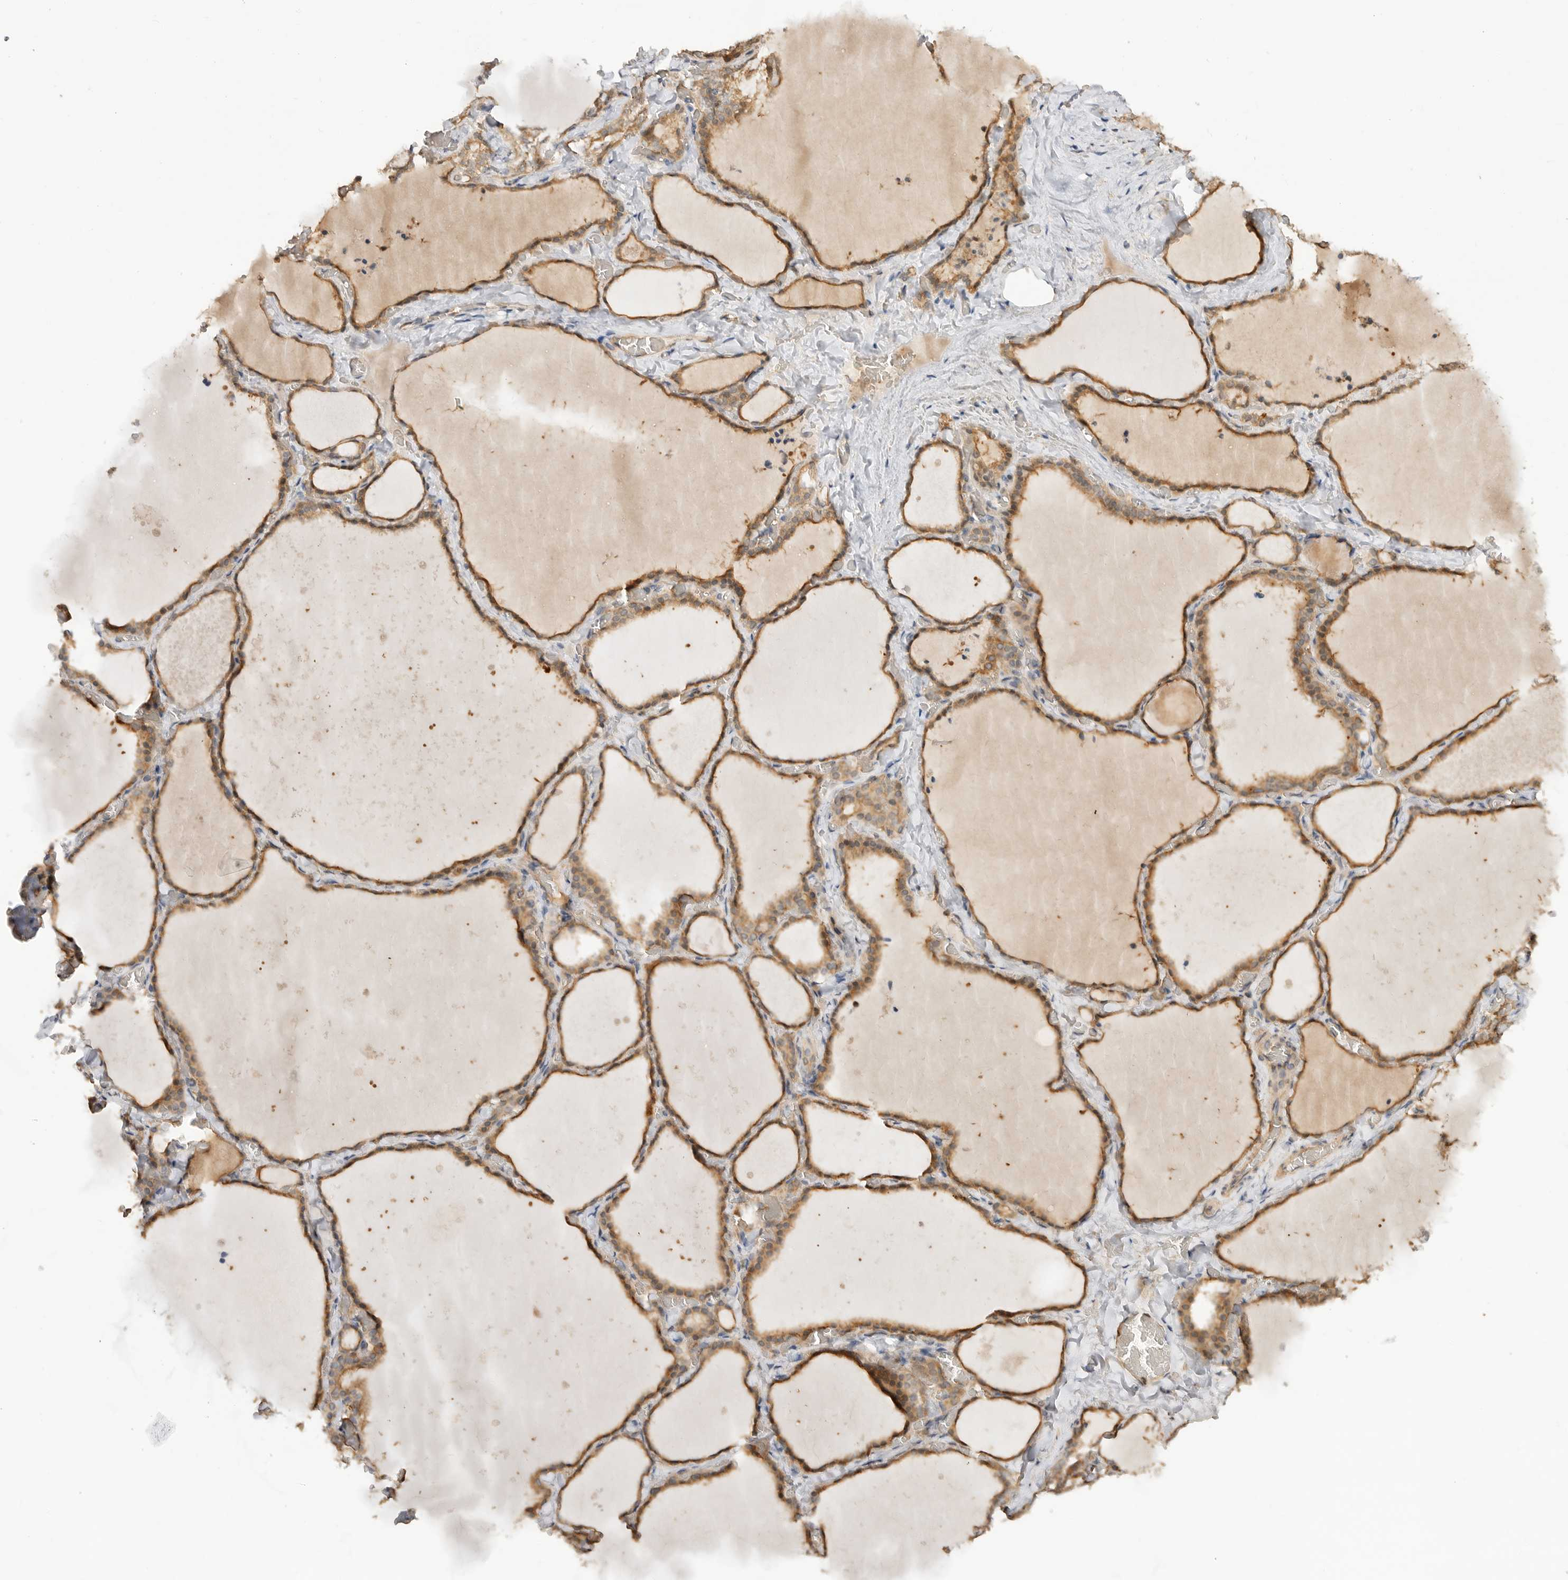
{"staining": {"intensity": "moderate", "quantity": ">75%", "location": "cytoplasmic/membranous"}, "tissue": "thyroid gland", "cell_type": "Glandular cells", "image_type": "normal", "snomed": [{"axis": "morphology", "description": "Normal tissue, NOS"}, {"axis": "topography", "description": "Thyroid gland"}], "caption": "IHC micrograph of normal human thyroid gland stained for a protein (brown), which demonstrates medium levels of moderate cytoplasmic/membranous positivity in approximately >75% of glandular cells.", "gene": "CLDN12", "patient": {"sex": "female", "age": 22}}